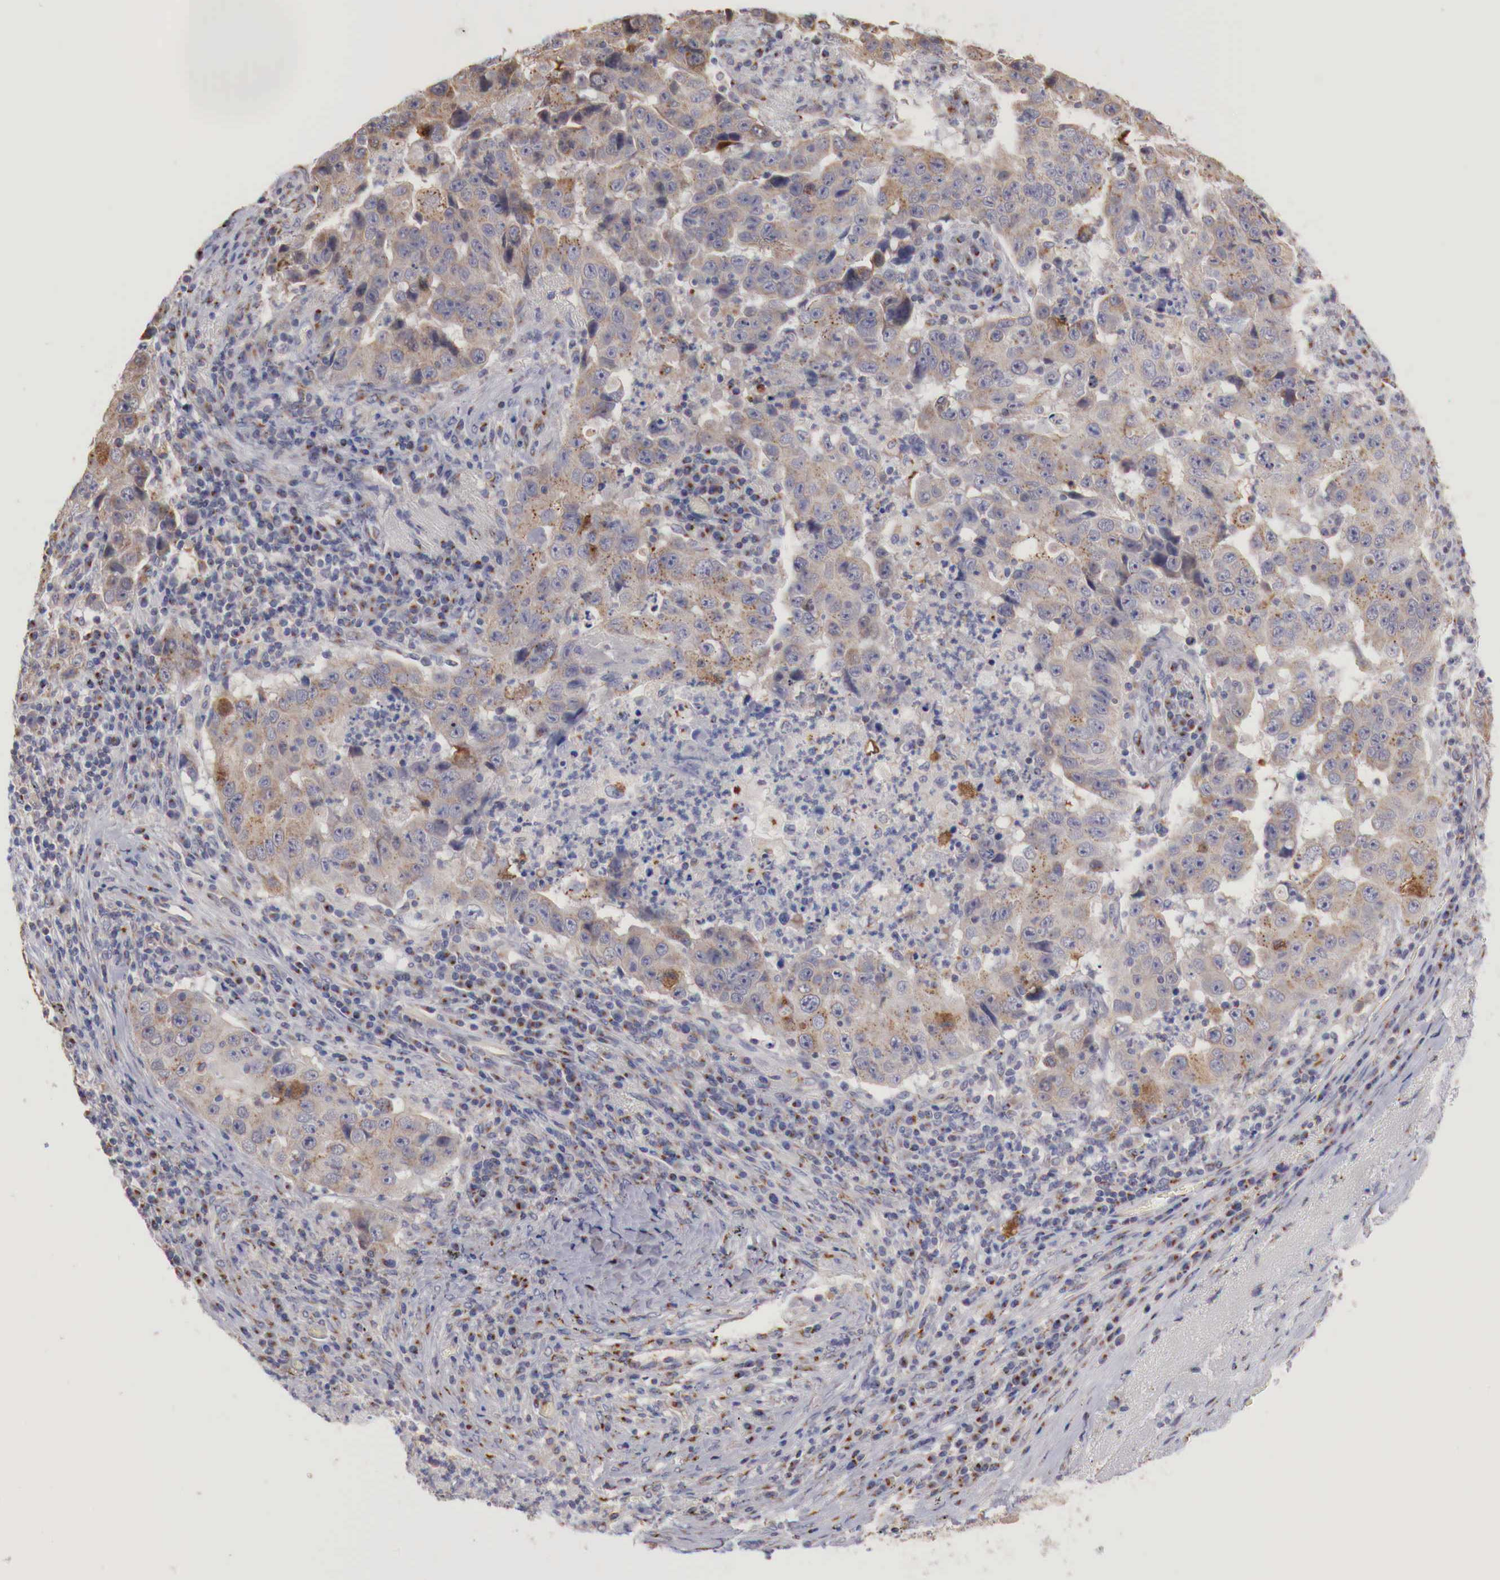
{"staining": {"intensity": "moderate", "quantity": "25%-75%", "location": "cytoplasmic/membranous"}, "tissue": "lung cancer", "cell_type": "Tumor cells", "image_type": "cancer", "snomed": [{"axis": "morphology", "description": "Squamous cell carcinoma, NOS"}, {"axis": "topography", "description": "Lung"}], "caption": "There is medium levels of moderate cytoplasmic/membranous expression in tumor cells of lung squamous cell carcinoma, as demonstrated by immunohistochemical staining (brown color).", "gene": "SYAP1", "patient": {"sex": "male", "age": 64}}